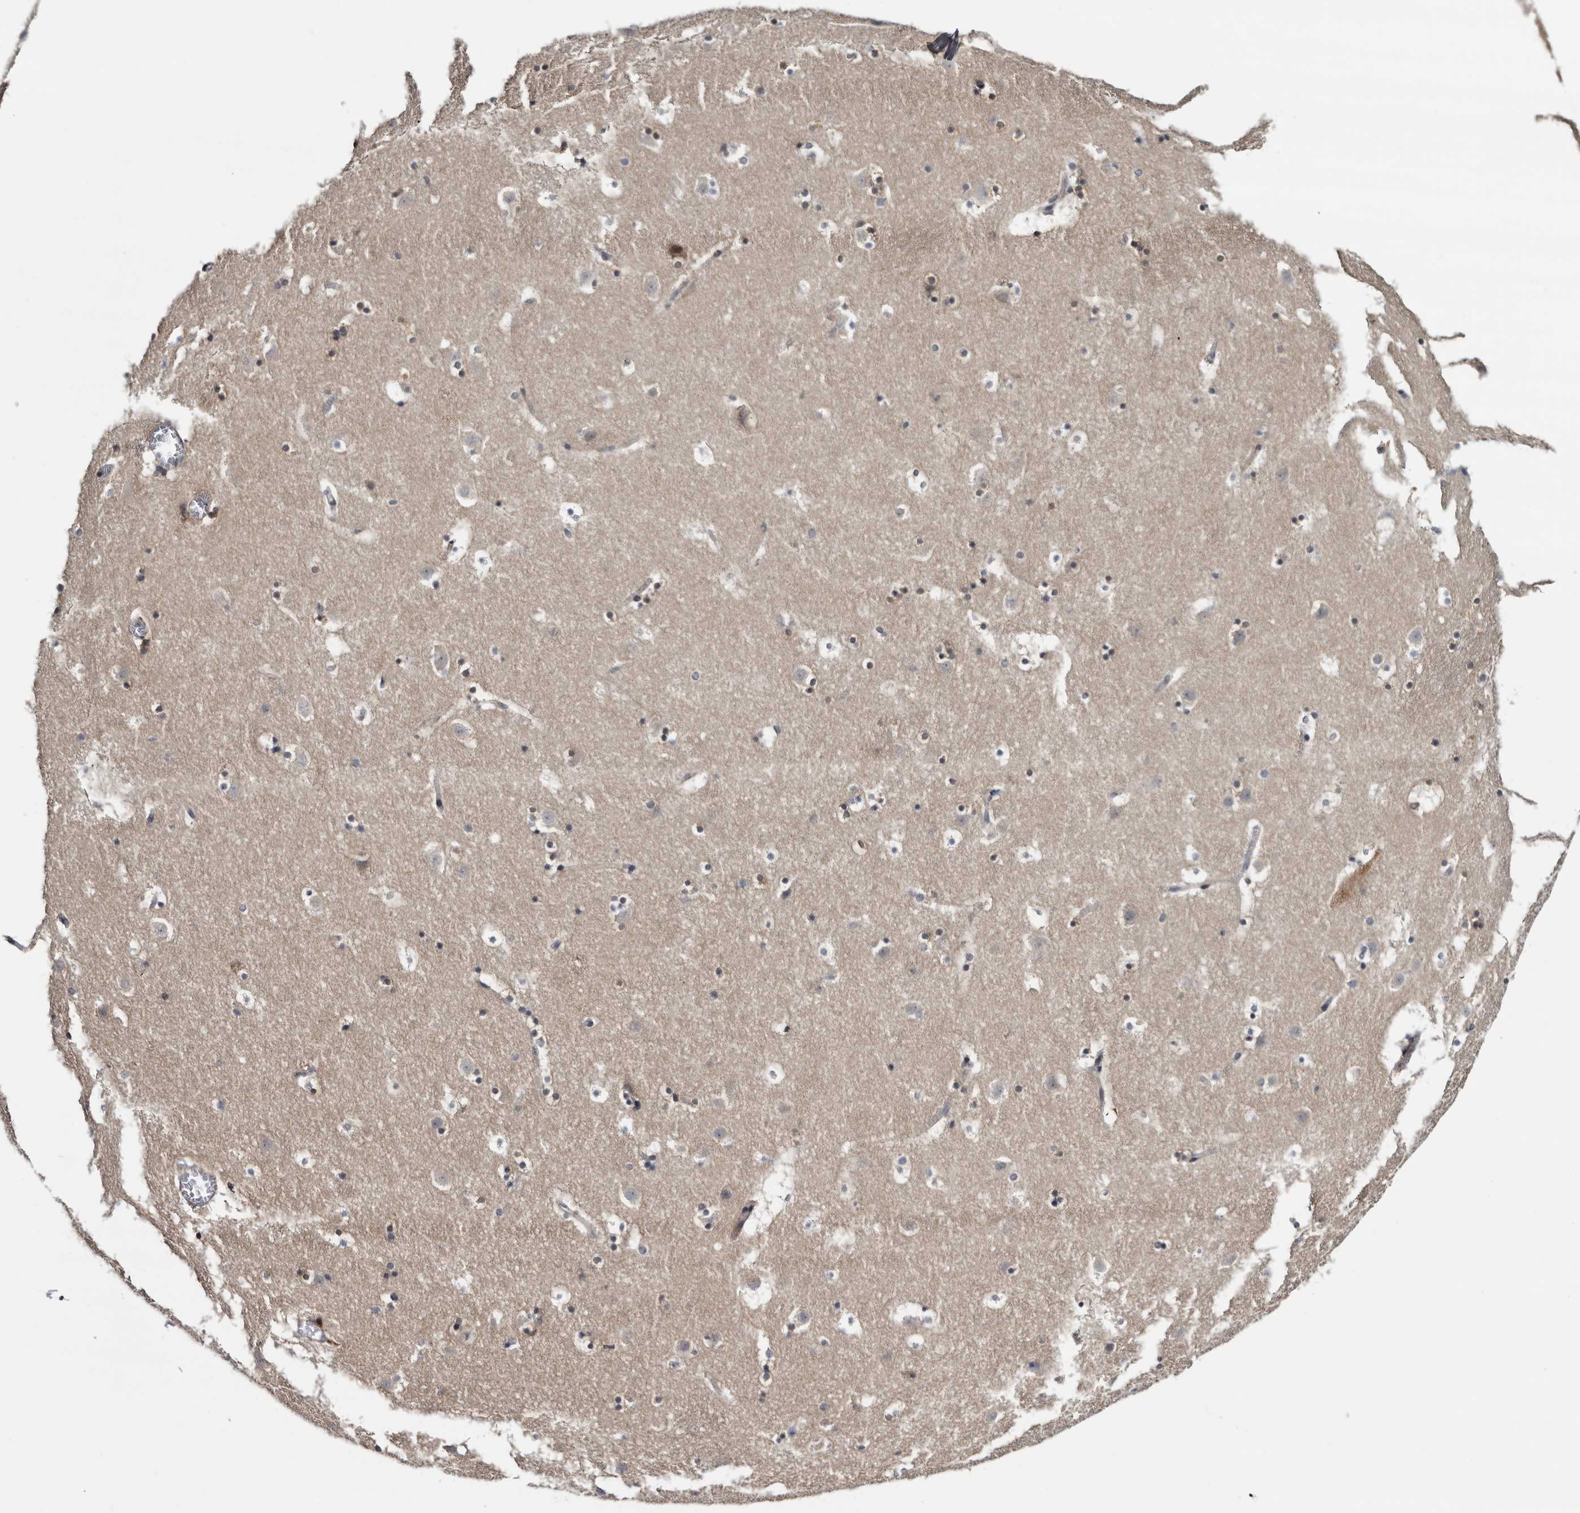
{"staining": {"intensity": "weak", "quantity": "<25%", "location": "cytoplasmic/membranous"}, "tissue": "caudate", "cell_type": "Glial cells", "image_type": "normal", "snomed": [{"axis": "morphology", "description": "Normal tissue, NOS"}, {"axis": "topography", "description": "Lateral ventricle wall"}], "caption": "IHC histopathology image of benign human caudate stained for a protein (brown), which exhibits no positivity in glial cells.", "gene": "ARMCX2", "patient": {"sex": "male", "age": 45}}